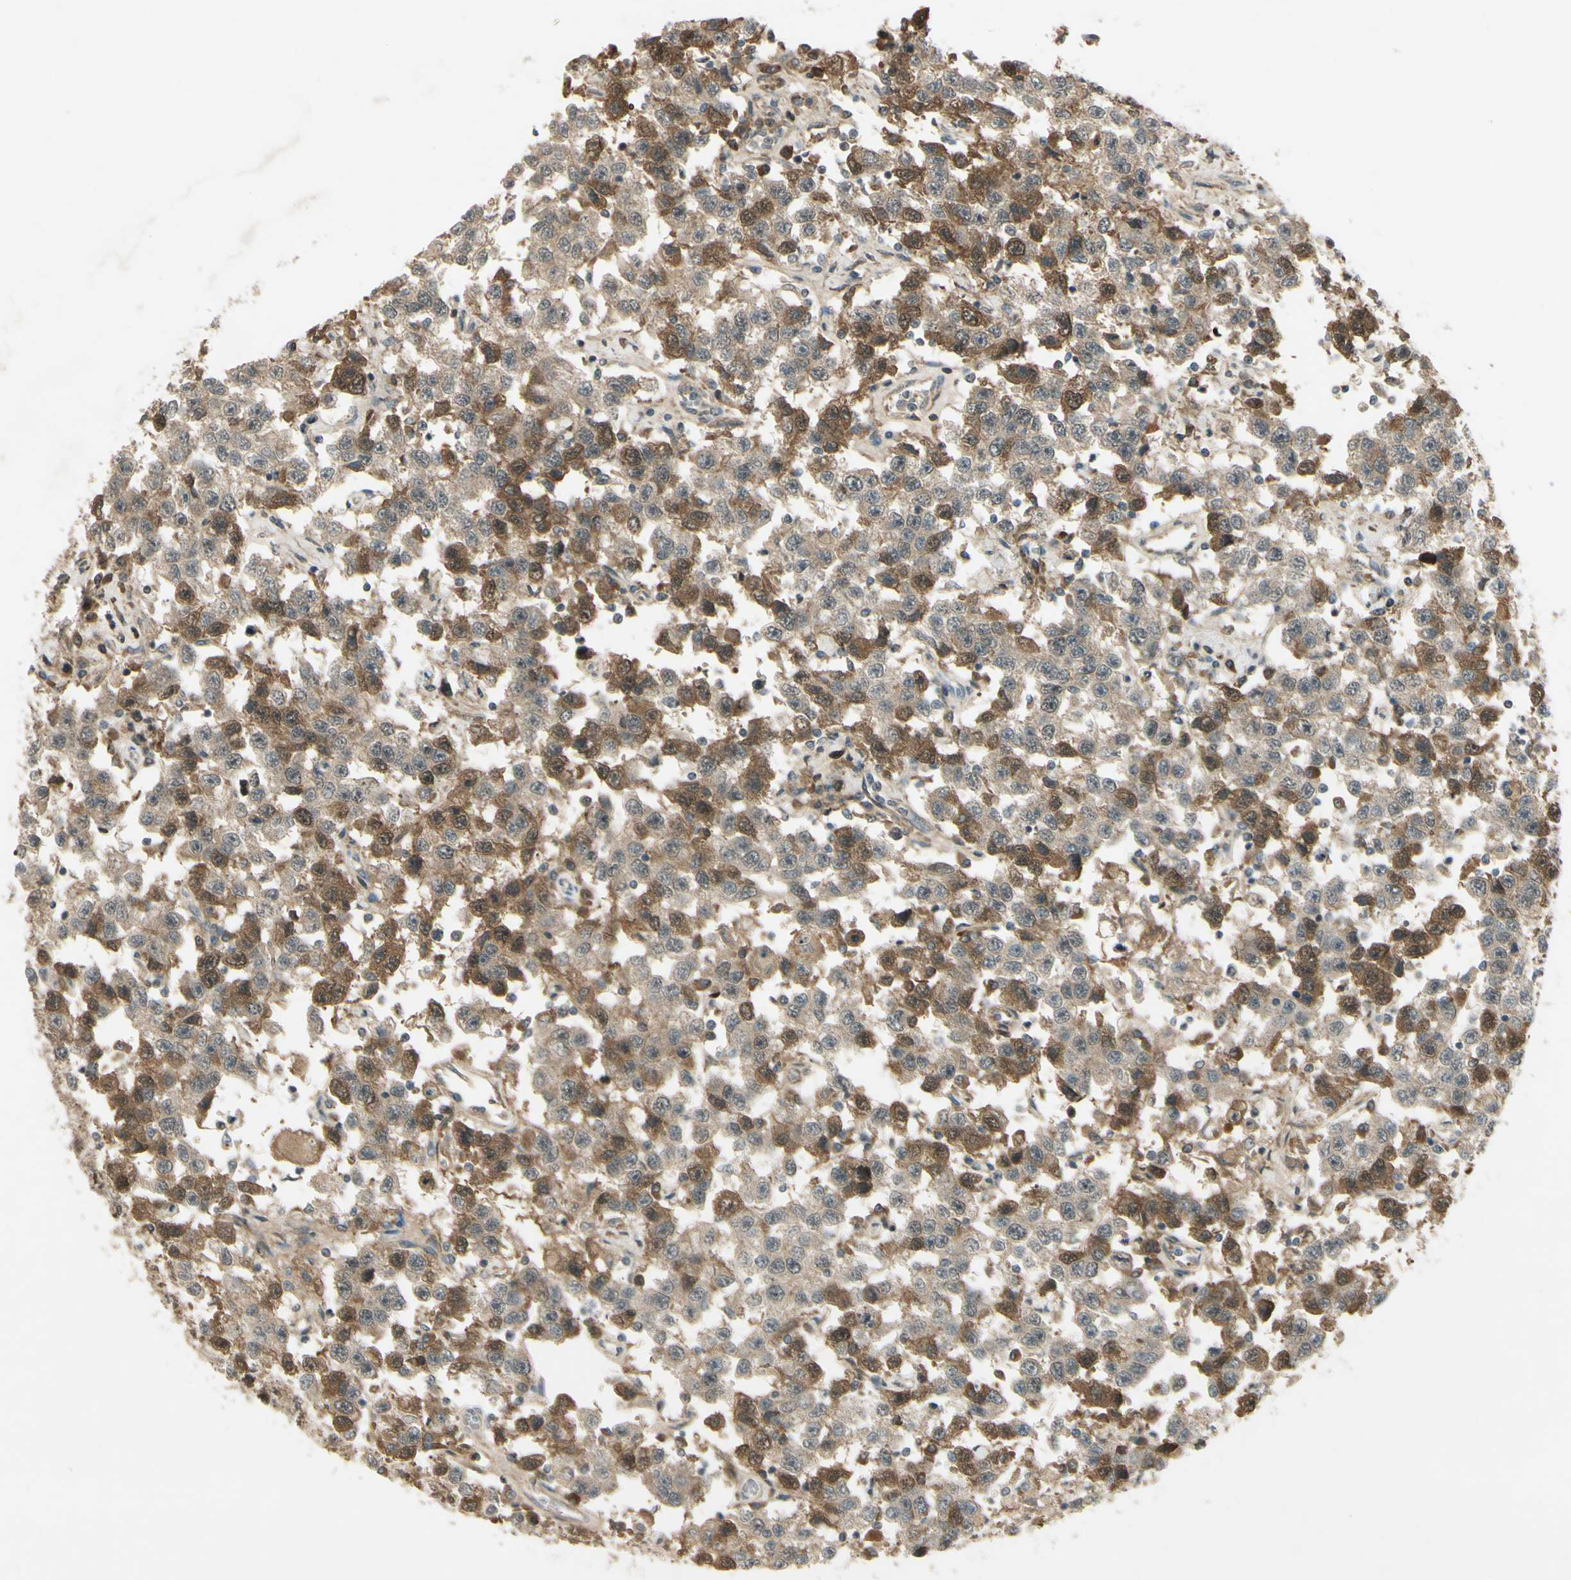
{"staining": {"intensity": "moderate", "quantity": "<25%", "location": "nuclear"}, "tissue": "testis cancer", "cell_type": "Tumor cells", "image_type": "cancer", "snomed": [{"axis": "morphology", "description": "Seminoma, NOS"}, {"axis": "topography", "description": "Testis"}], "caption": "High-magnification brightfield microscopy of testis cancer stained with DAB (brown) and counterstained with hematoxylin (blue). tumor cells exhibit moderate nuclear expression is present in about<25% of cells.", "gene": "RAD18", "patient": {"sex": "male", "age": 41}}